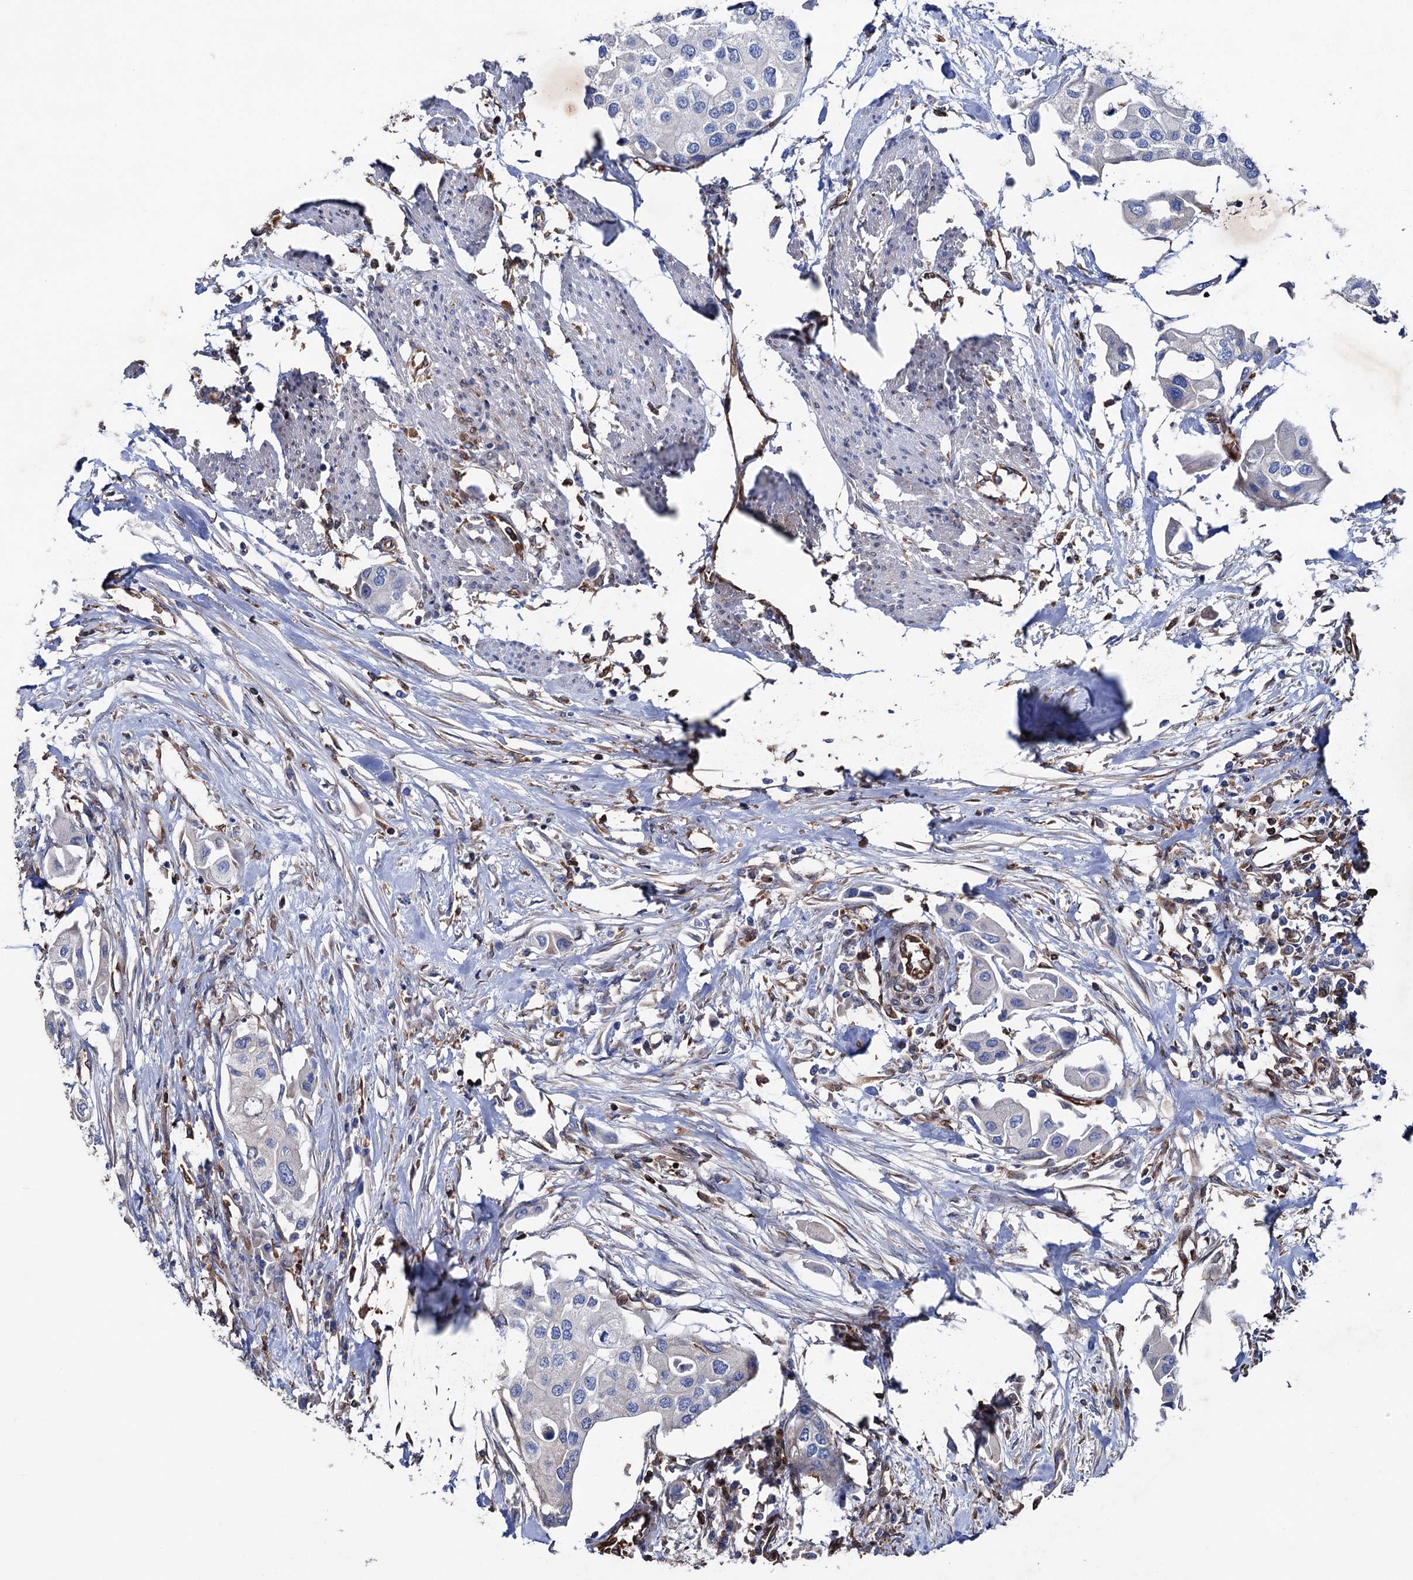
{"staining": {"intensity": "negative", "quantity": "none", "location": "none"}, "tissue": "urothelial cancer", "cell_type": "Tumor cells", "image_type": "cancer", "snomed": [{"axis": "morphology", "description": "Urothelial carcinoma, High grade"}, {"axis": "topography", "description": "Urinary bladder"}], "caption": "The immunohistochemistry histopathology image has no significant positivity in tumor cells of urothelial carcinoma (high-grade) tissue.", "gene": "STING1", "patient": {"sex": "male", "age": 64}}